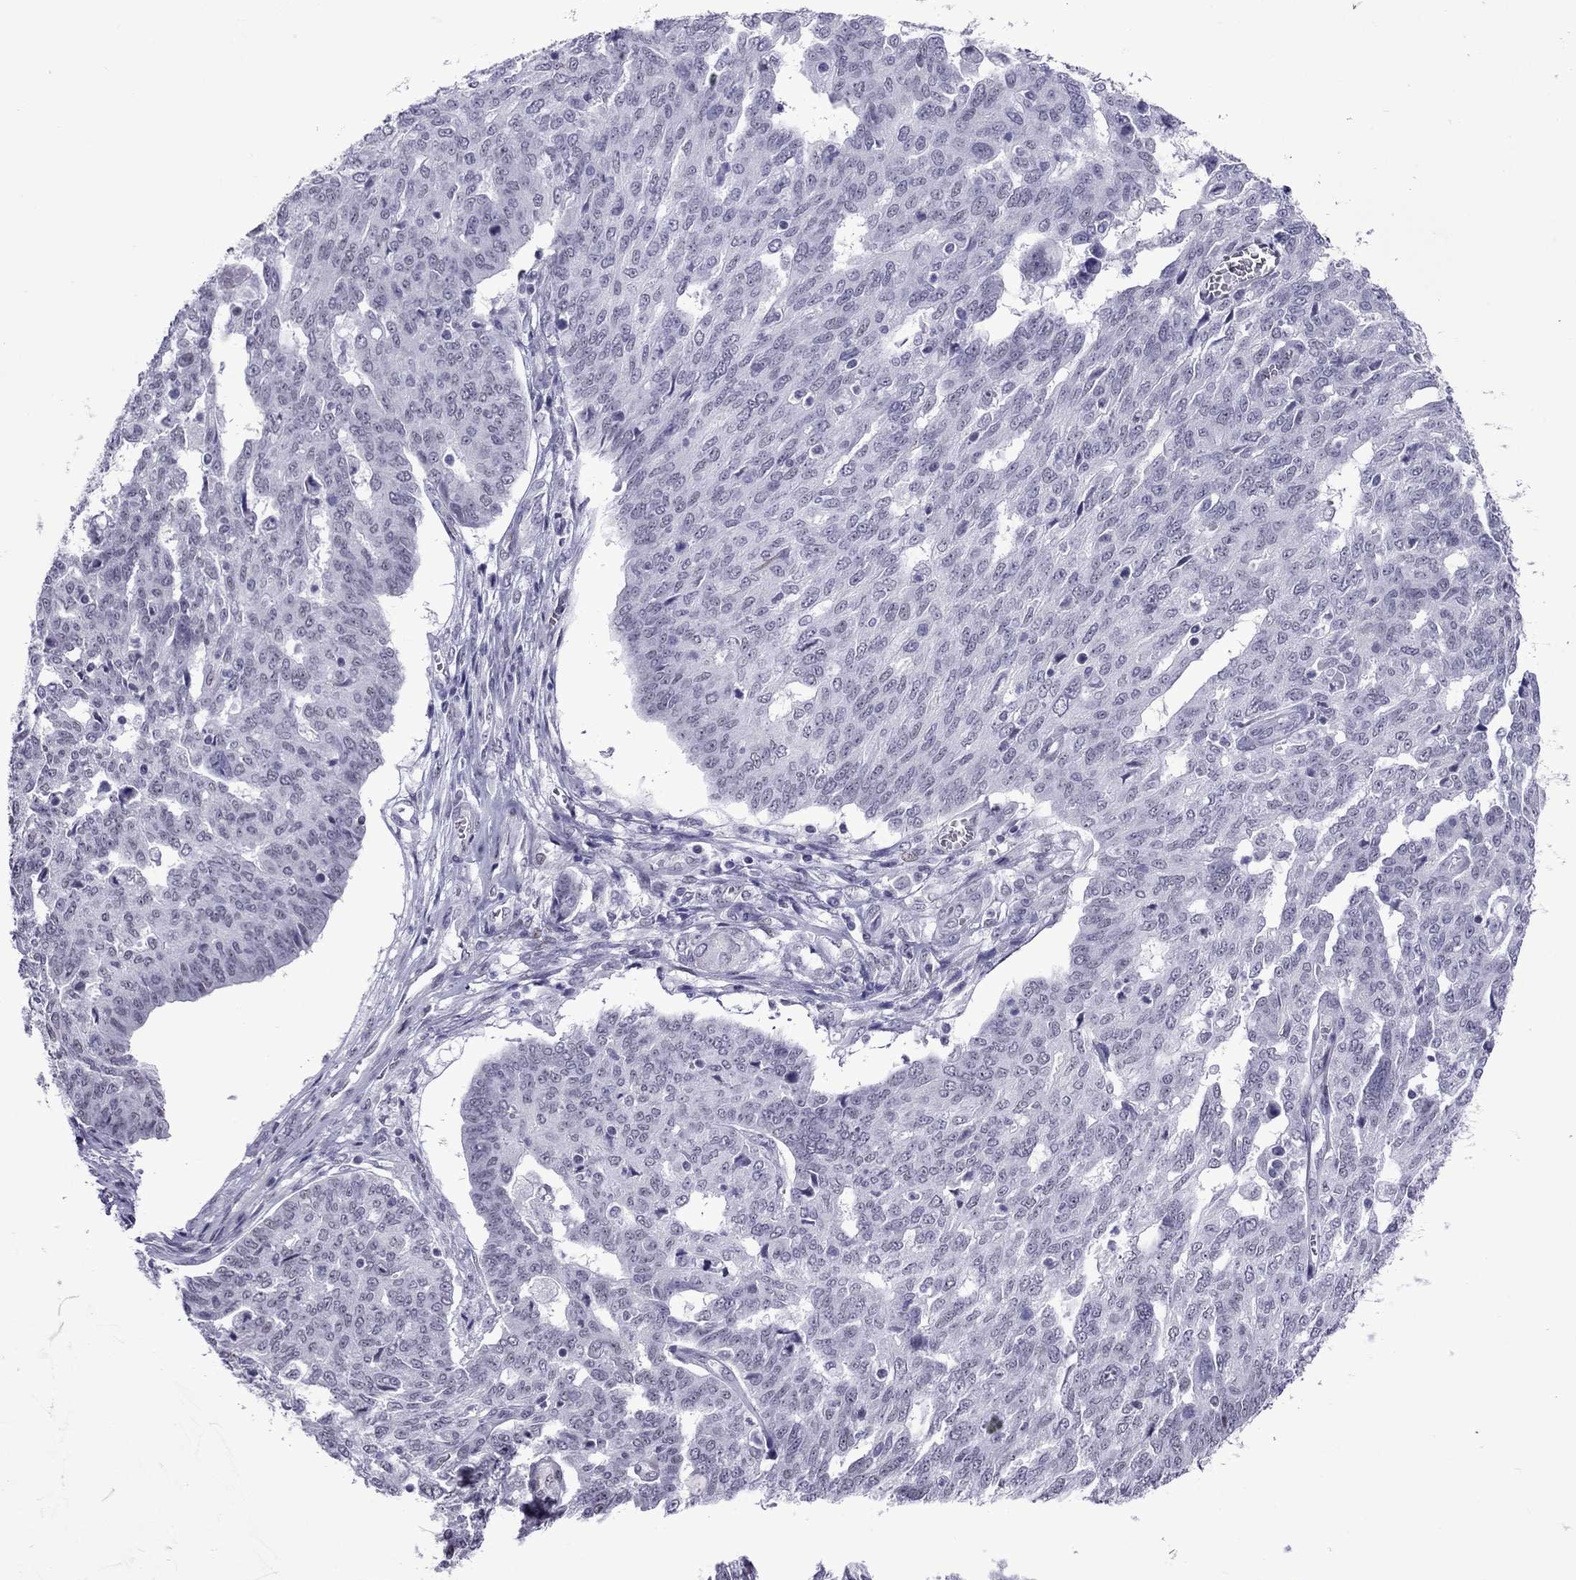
{"staining": {"intensity": "negative", "quantity": "none", "location": "none"}, "tissue": "ovarian cancer", "cell_type": "Tumor cells", "image_type": "cancer", "snomed": [{"axis": "morphology", "description": "Cystadenocarcinoma, serous, NOS"}, {"axis": "topography", "description": "Ovary"}], "caption": "Immunohistochemistry (IHC) micrograph of ovarian serous cystadenocarcinoma stained for a protein (brown), which exhibits no expression in tumor cells. (DAB immunohistochemistry visualized using brightfield microscopy, high magnification).", "gene": "ZNF646", "patient": {"sex": "female", "age": 67}}